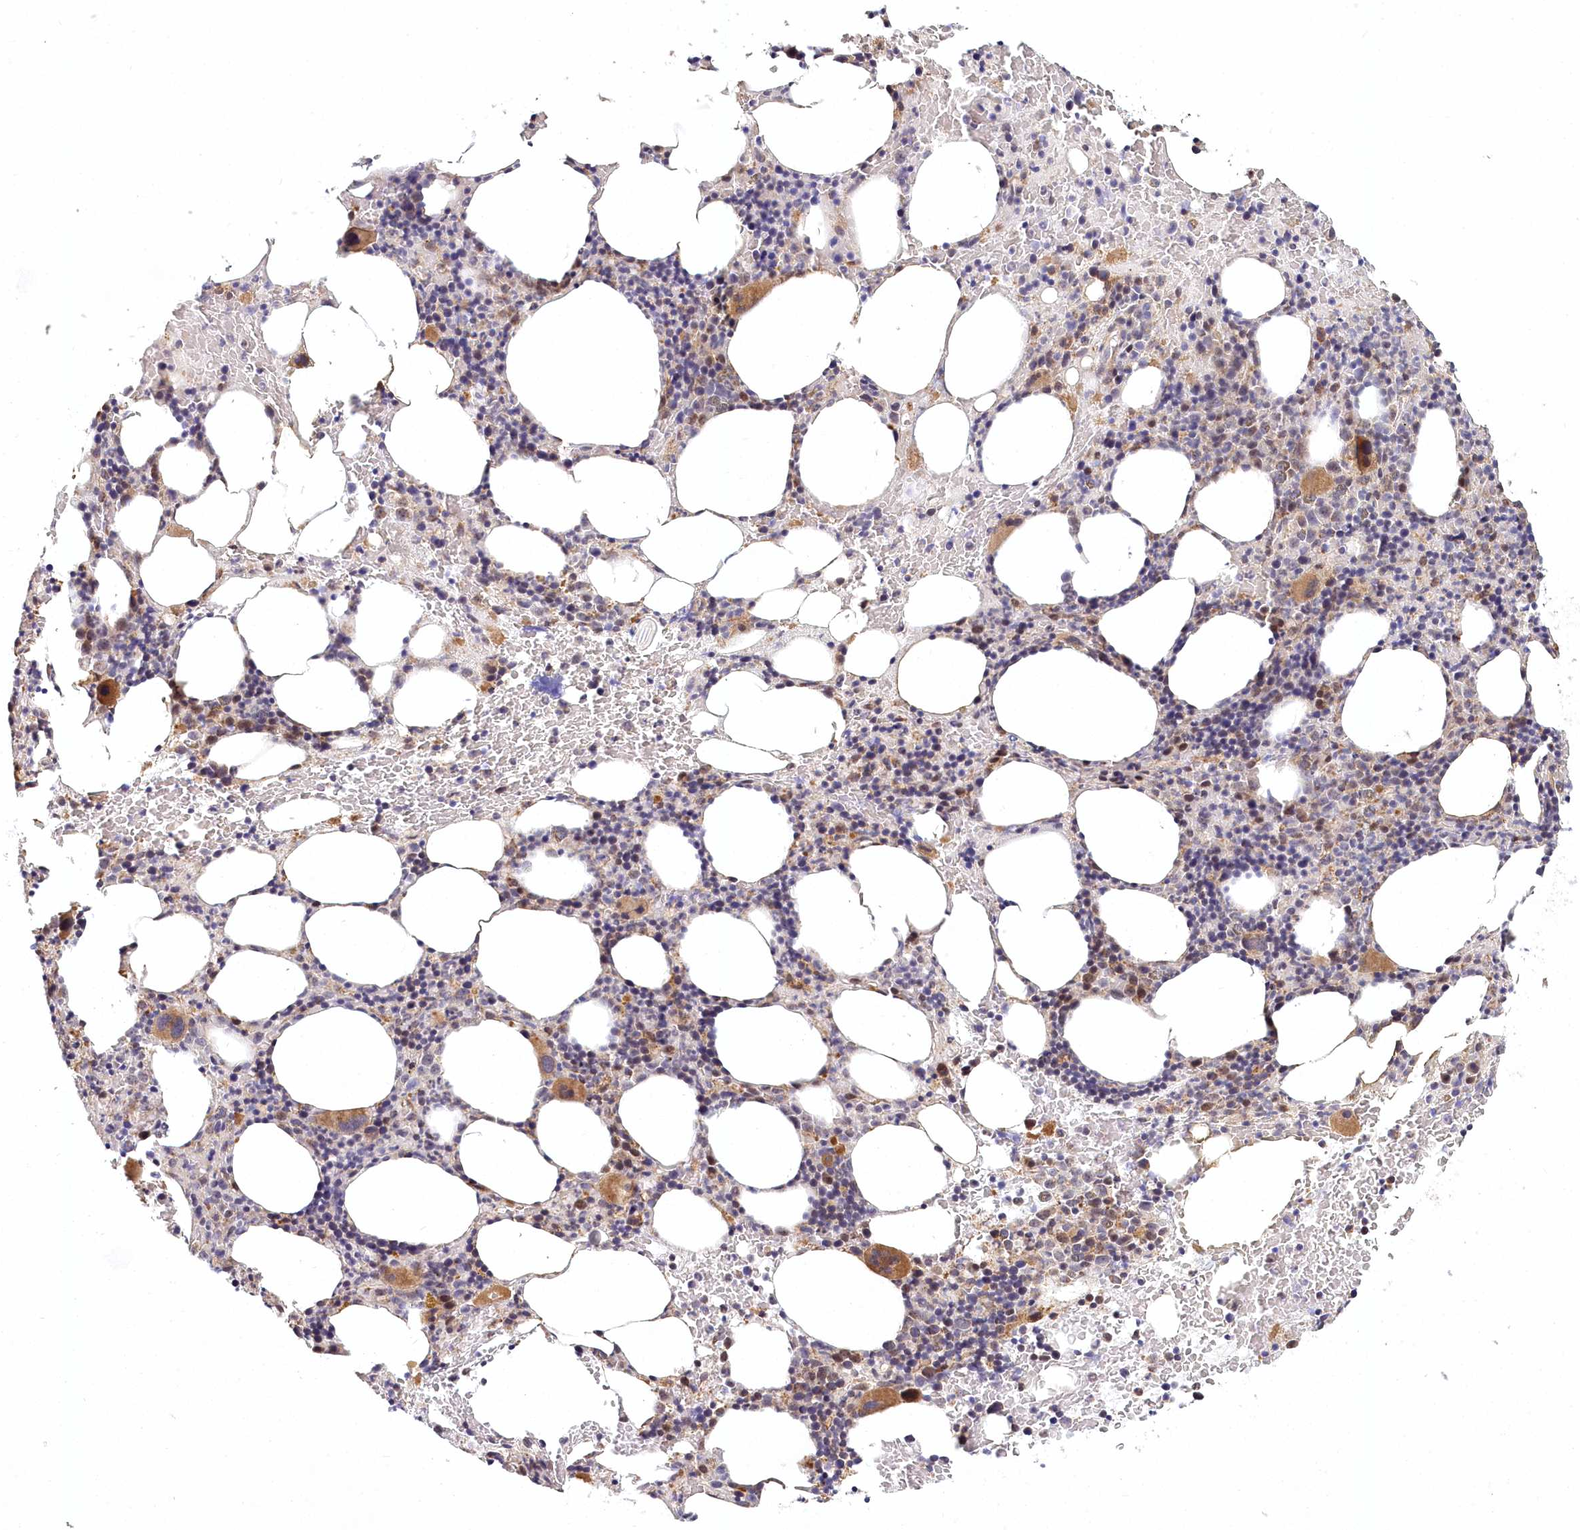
{"staining": {"intensity": "moderate", "quantity": "<25%", "location": "cytoplasmic/membranous"}, "tissue": "bone marrow", "cell_type": "Hematopoietic cells", "image_type": "normal", "snomed": [{"axis": "morphology", "description": "Normal tissue, NOS"}, {"axis": "topography", "description": "Bone marrow"}], "caption": "Benign bone marrow shows moderate cytoplasmic/membranous positivity in approximately <25% of hematopoietic cells.", "gene": "RTN4IP1", "patient": {"sex": "male", "age": 62}}